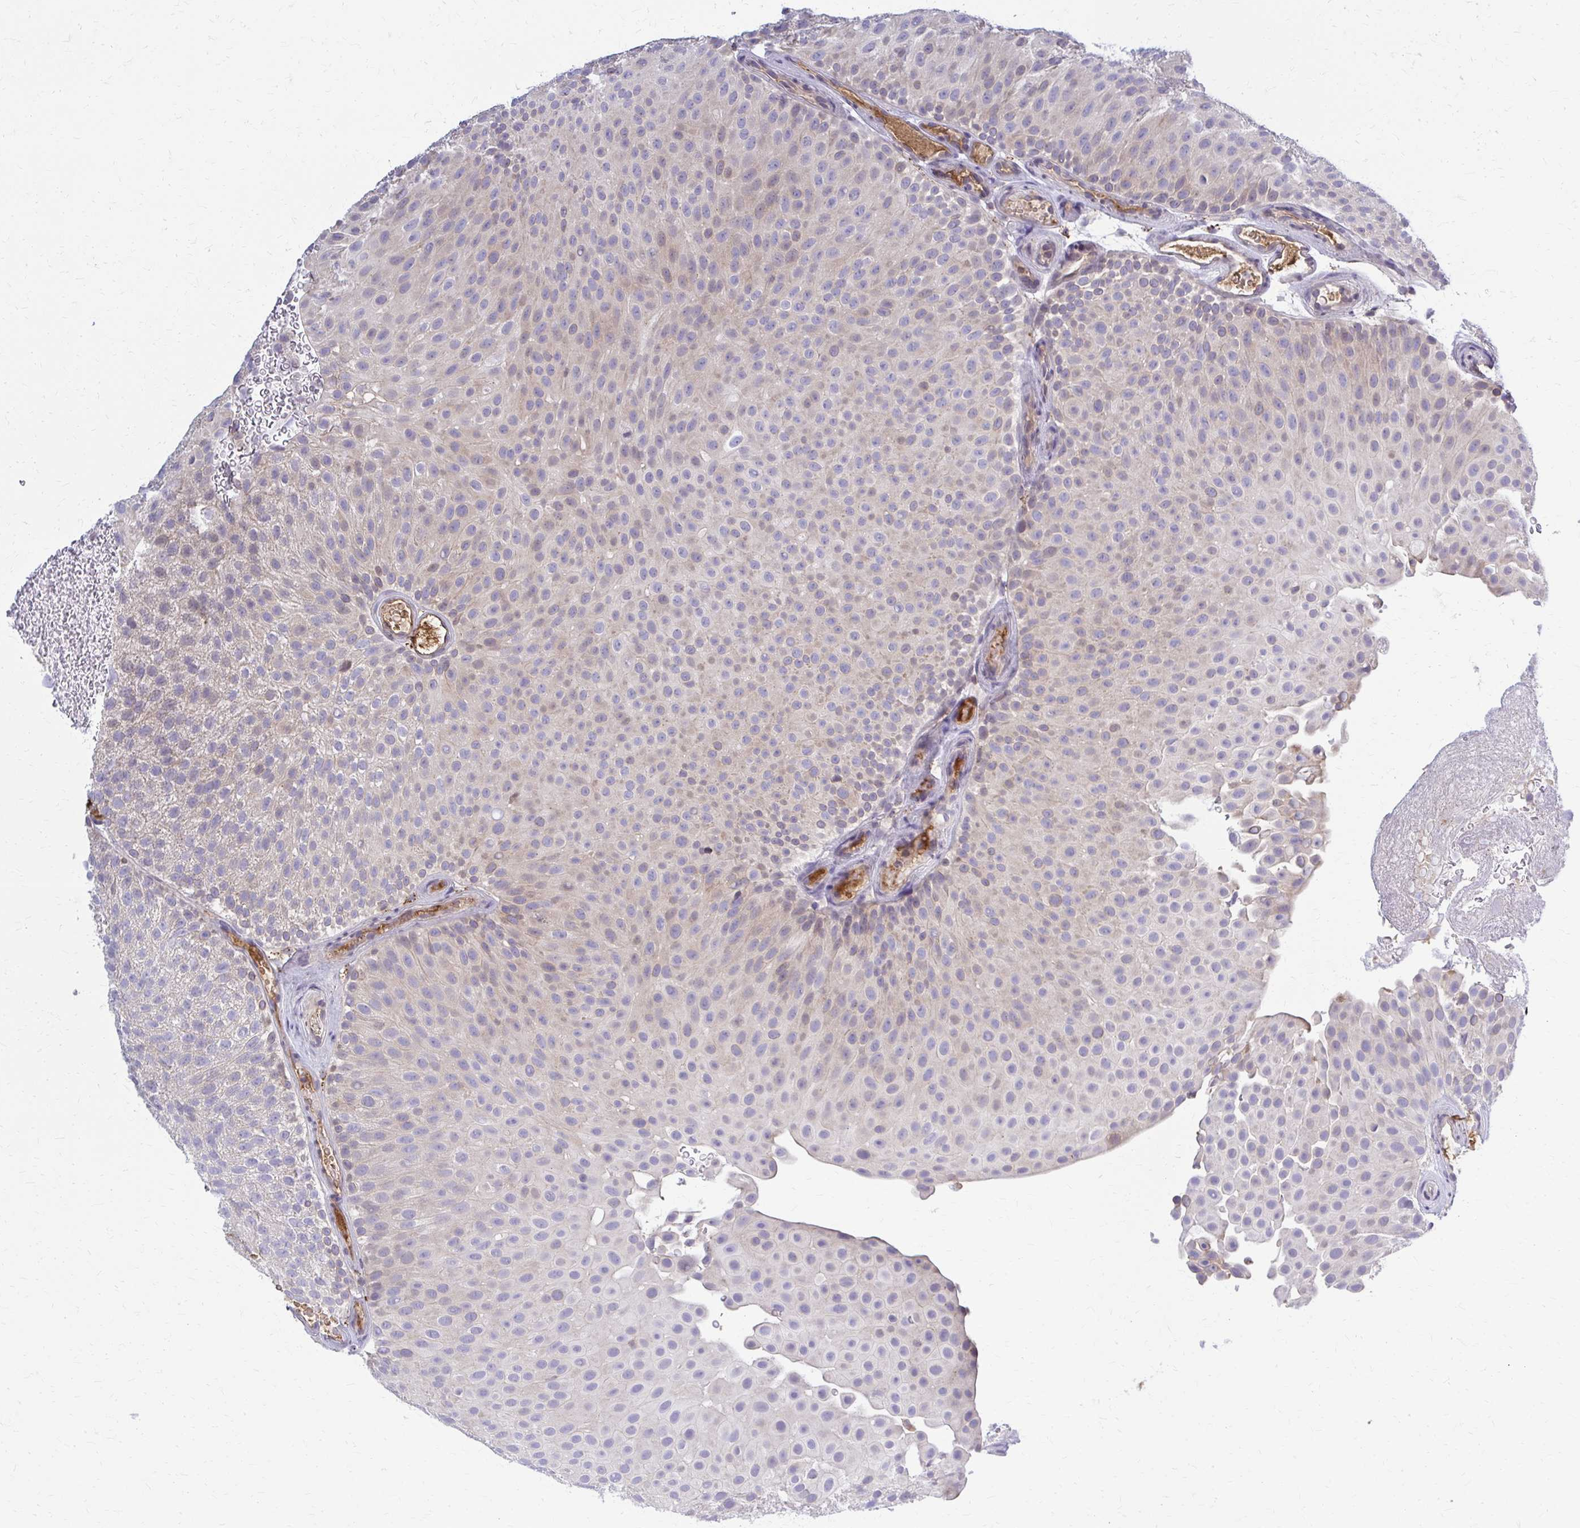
{"staining": {"intensity": "negative", "quantity": "none", "location": "none"}, "tissue": "urothelial cancer", "cell_type": "Tumor cells", "image_type": "cancer", "snomed": [{"axis": "morphology", "description": "Urothelial carcinoma, Low grade"}, {"axis": "topography", "description": "Urinary bladder"}], "caption": "This histopathology image is of urothelial cancer stained with IHC to label a protein in brown with the nuclei are counter-stained blue. There is no expression in tumor cells.", "gene": "MCRIP2", "patient": {"sex": "male", "age": 78}}